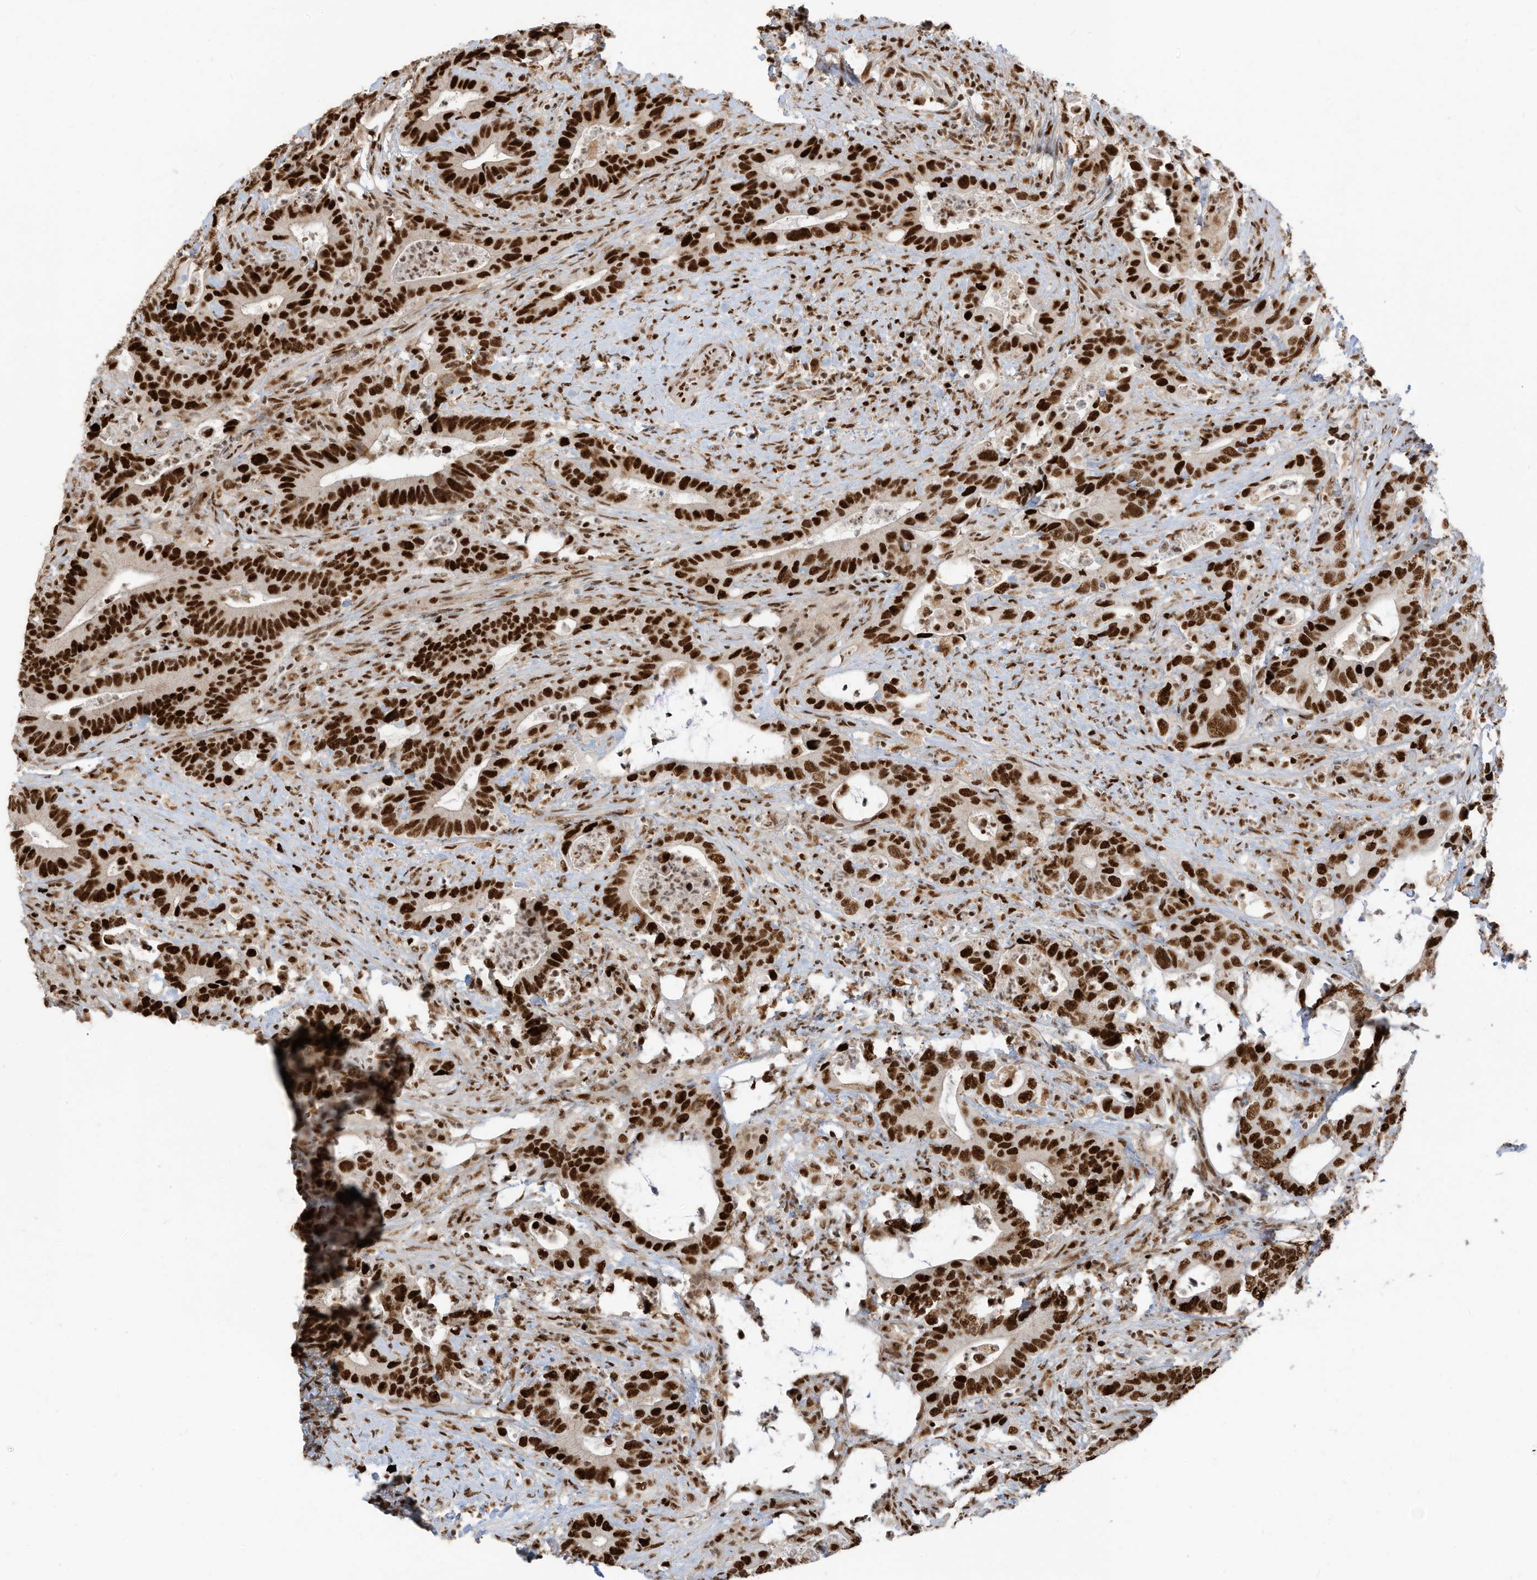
{"staining": {"intensity": "strong", "quantity": ">75%", "location": "nuclear"}, "tissue": "colorectal cancer", "cell_type": "Tumor cells", "image_type": "cancer", "snomed": [{"axis": "morphology", "description": "Adenocarcinoma, NOS"}, {"axis": "topography", "description": "Colon"}], "caption": "Tumor cells exhibit strong nuclear positivity in about >75% of cells in adenocarcinoma (colorectal).", "gene": "SAMD15", "patient": {"sex": "female", "age": 75}}